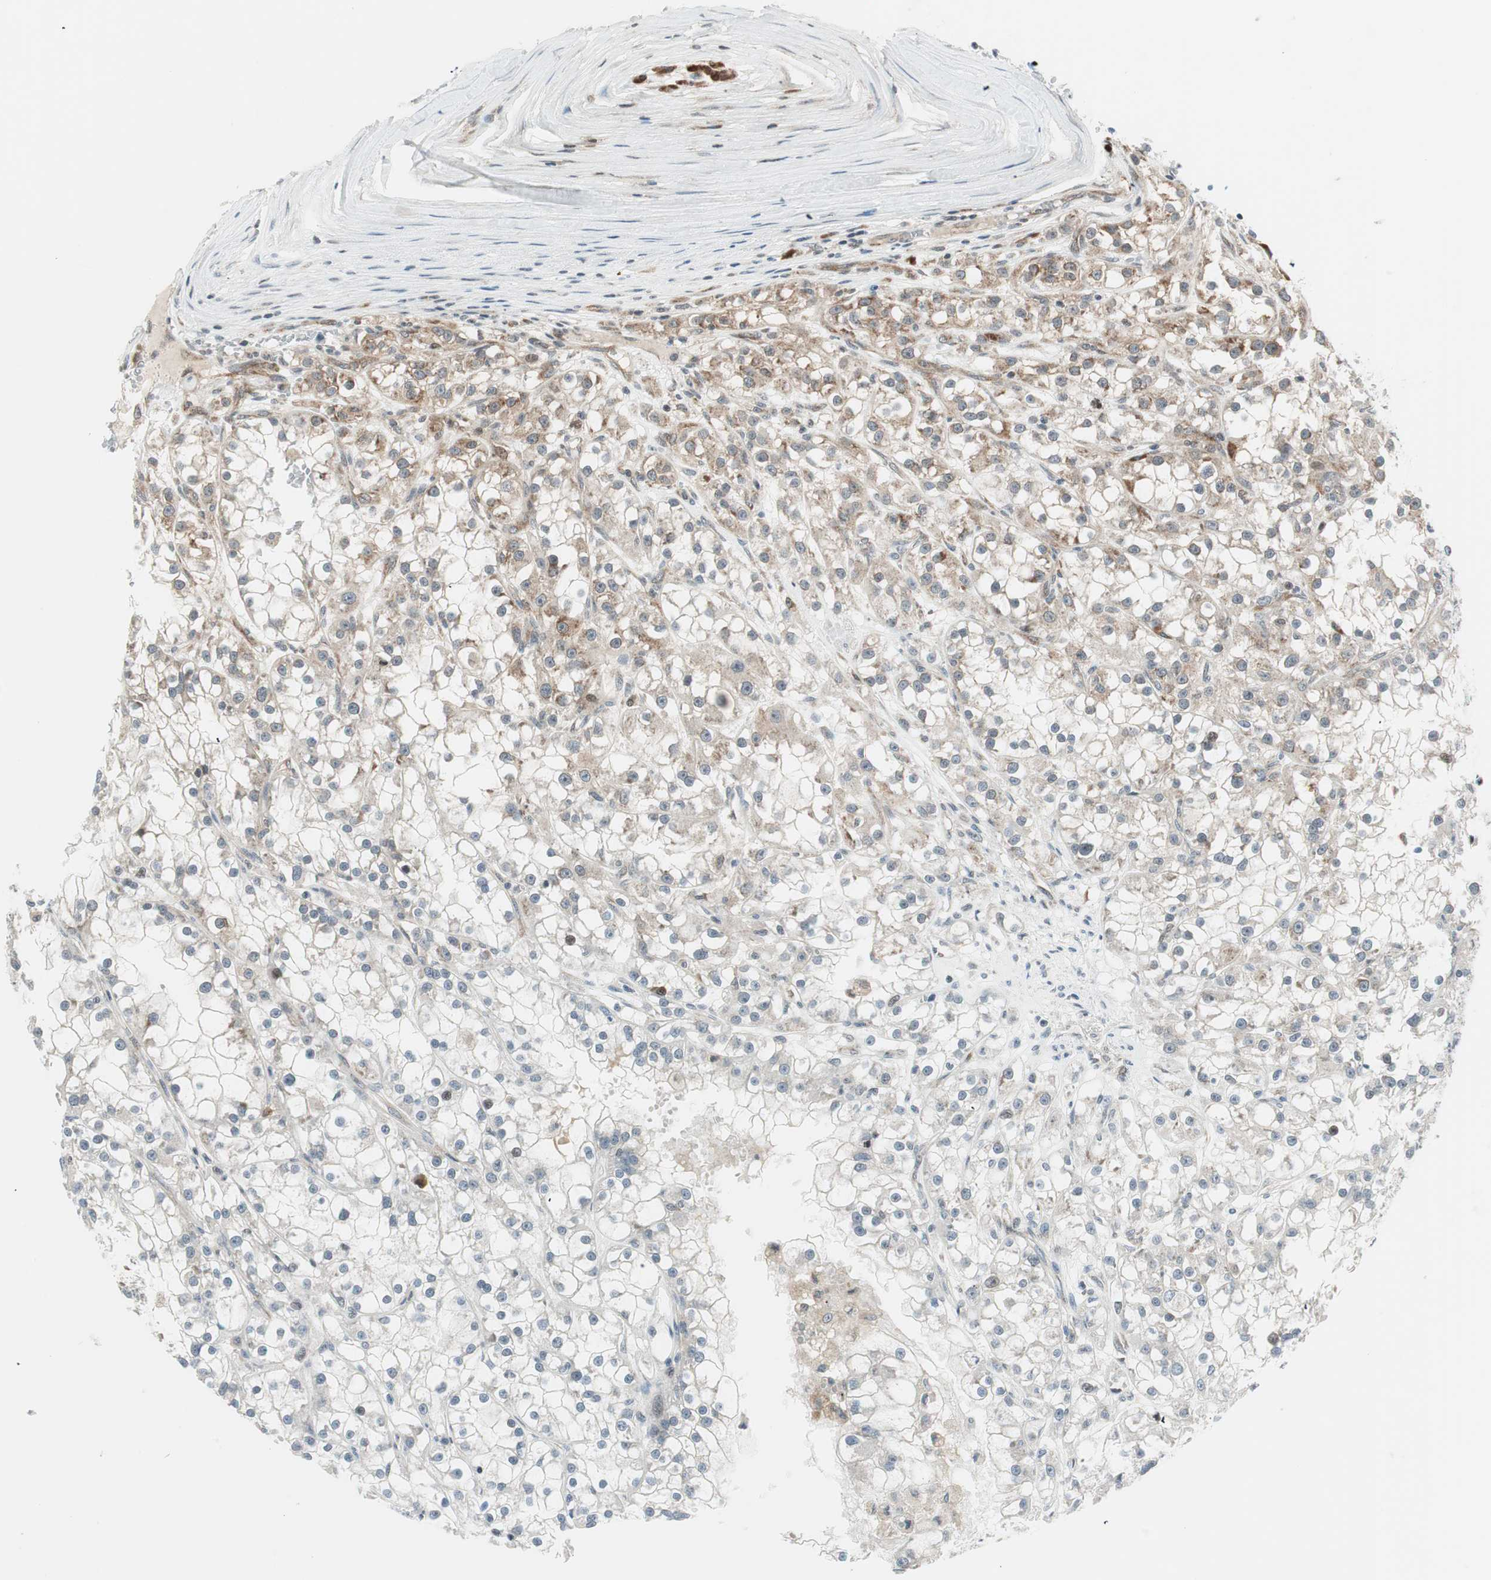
{"staining": {"intensity": "weak", "quantity": "25%-75%", "location": "cytoplasmic/membranous"}, "tissue": "renal cancer", "cell_type": "Tumor cells", "image_type": "cancer", "snomed": [{"axis": "morphology", "description": "Adenocarcinoma, NOS"}, {"axis": "topography", "description": "Kidney"}], "caption": "Tumor cells demonstrate low levels of weak cytoplasmic/membranous staining in approximately 25%-75% of cells in adenocarcinoma (renal). (Brightfield microscopy of DAB IHC at high magnification).", "gene": "TPT1", "patient": {"sex": "female", "age": 52}}